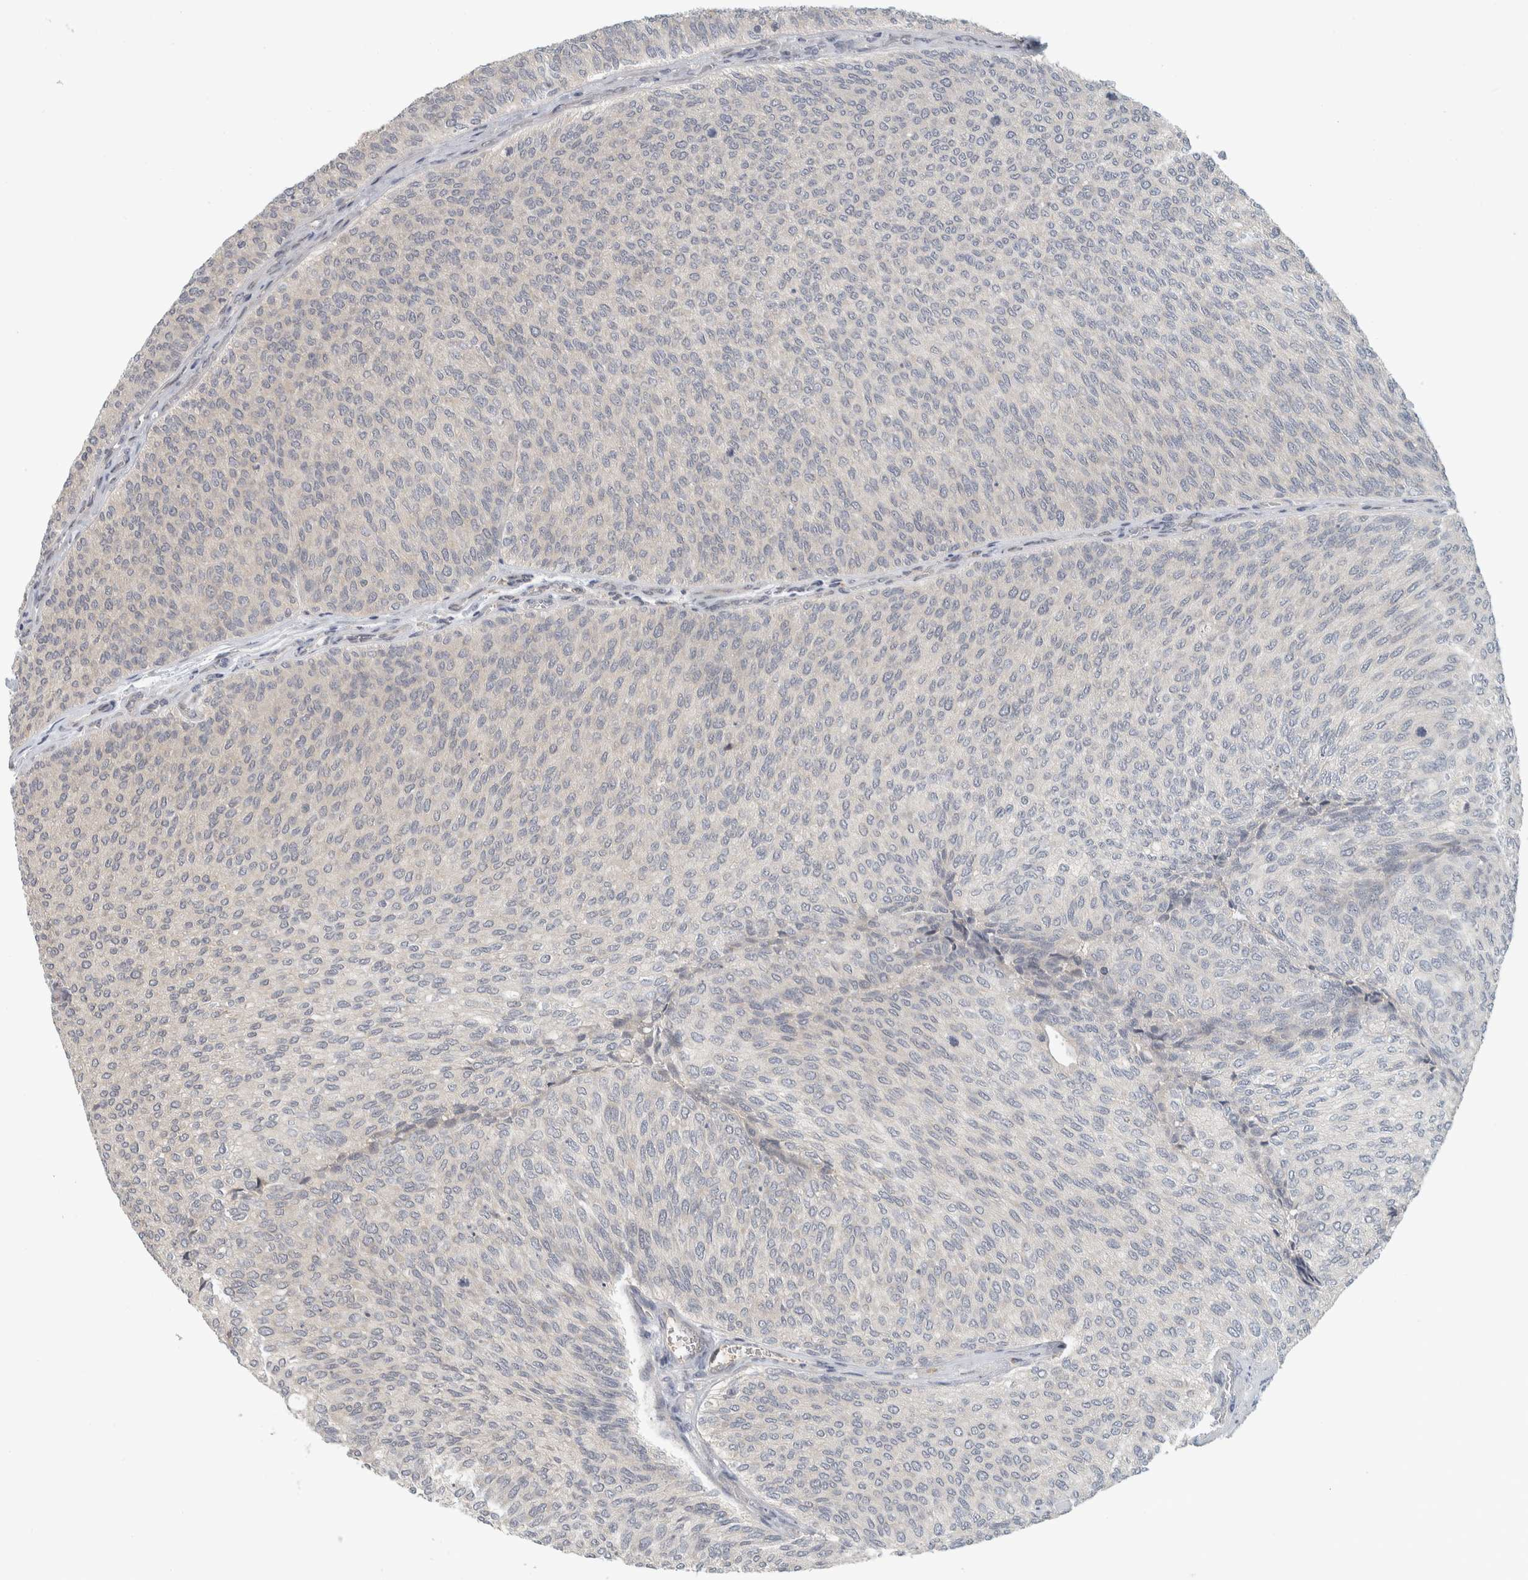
{"staining": {"intensity": "negative", "quantity": "none", "location": "none"}, "tissue": "urothelial cancer", "cell_type": "Tumor cells", "image_type": "cancer", "snomed": [{"axis": "morphology", "description": "Urothelial carcinoma, Low grade"}, {"axis": "topography", "description": "Urinary bladder"}], "caption": "Immunohistochemistry histopathology image of urothelial cancer stained for a protein (brown), which exhibits no staining in tumor cells.", "gene": "AFP", "patient": {"sex": "female", "age": 79}}